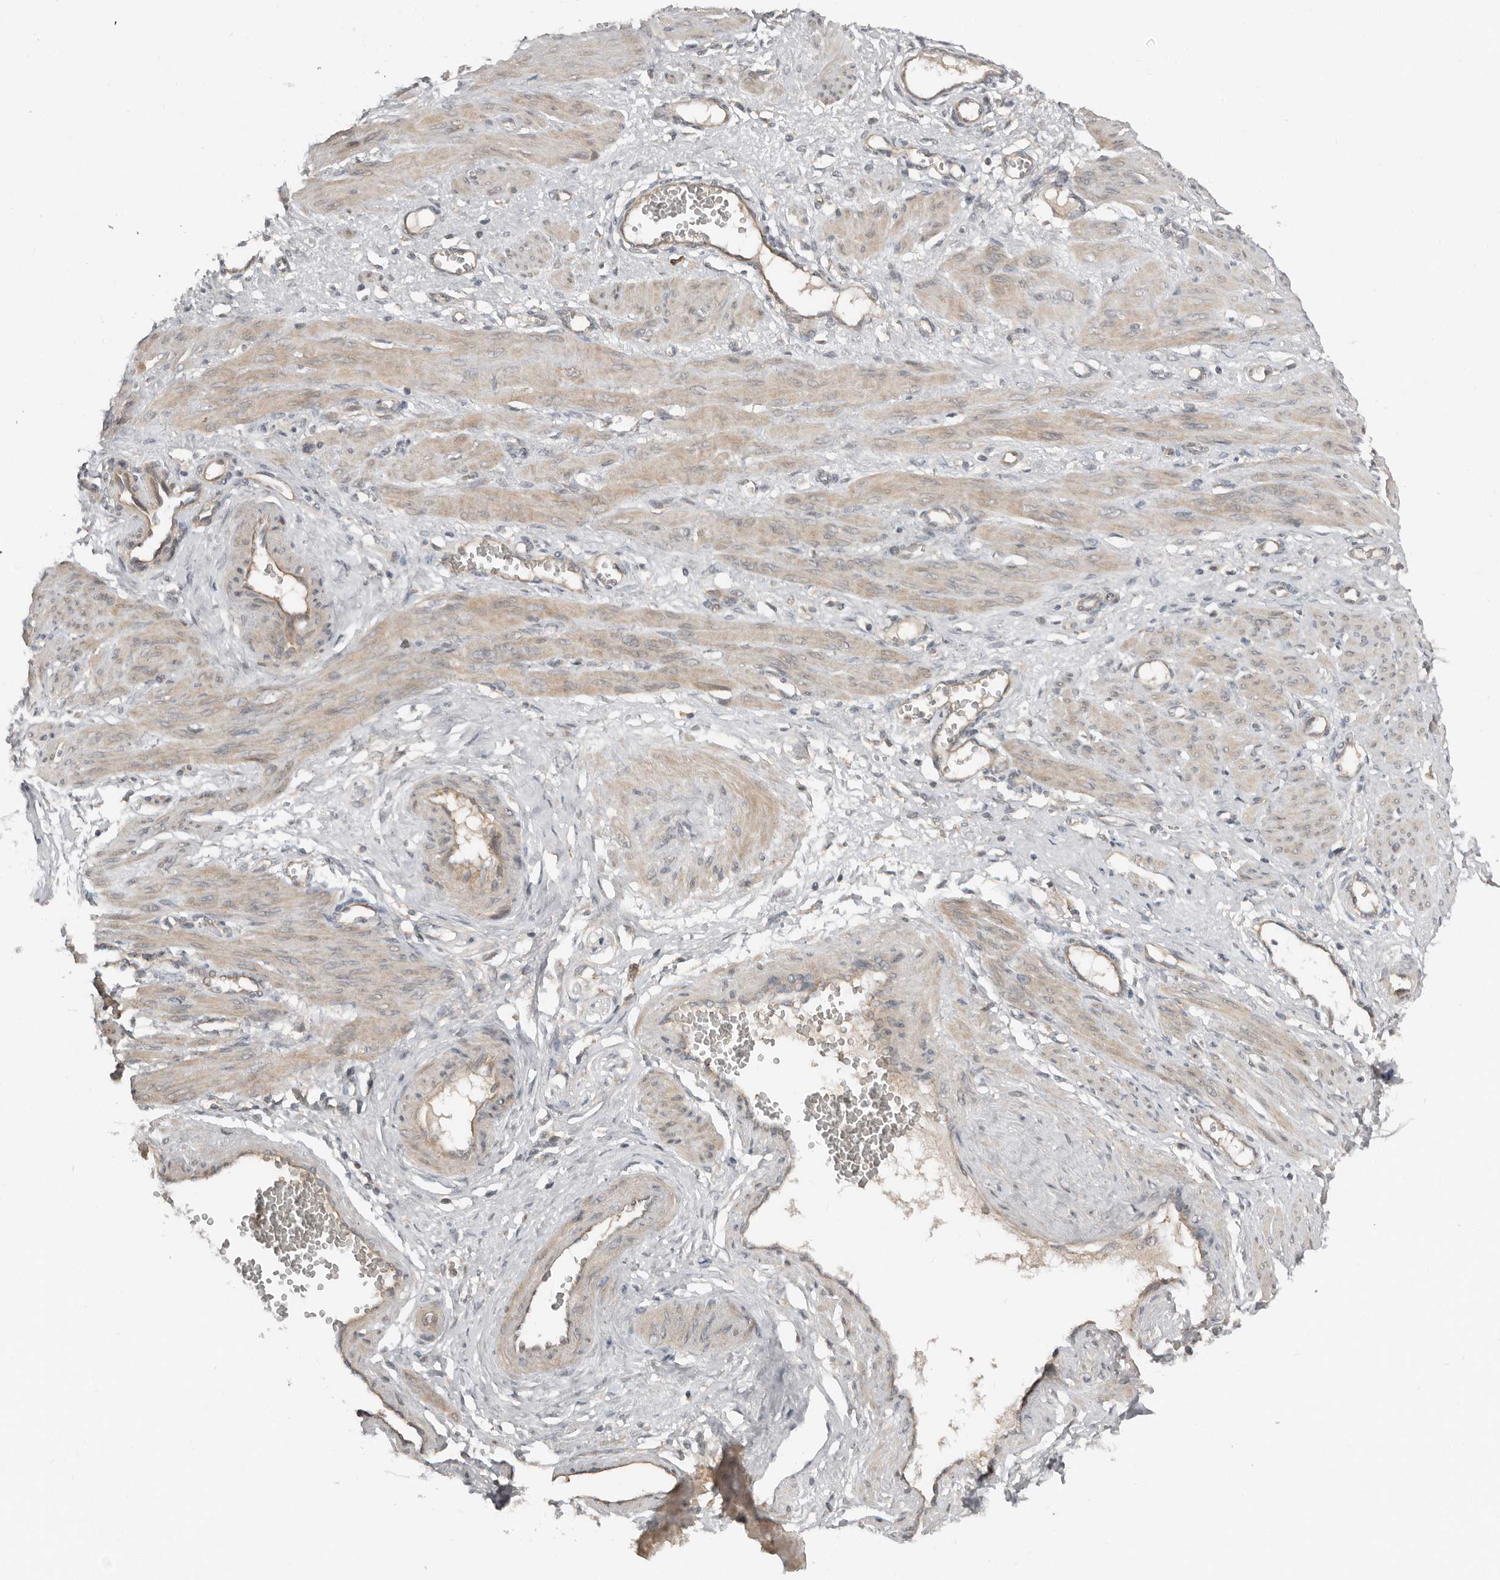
{"staining": {"intensity": "weak", "quantity": "25%-75%", "location": "cytoplasmic/membranous"}, "tissue": "smooth muscle", "cell_type": "Smooth muscle cells", "image_type": "normal", "snomed": [{"axis": "morphology", "description": "Normal tissue, NOS"}, {"axis": "topography", "description": "Endometrium"}], "caption": "Immunohistochemical staining of unremarkable smooth muscle exhibits low levels of weak cytoplasmic/membranous staining in approximately 25%-75% of smooth muscle cells. (Brightfield microscopy of DAB IHC at high magnification).", "gene": "TEAD3", "patient": {"sex": "female", "age": 33}}